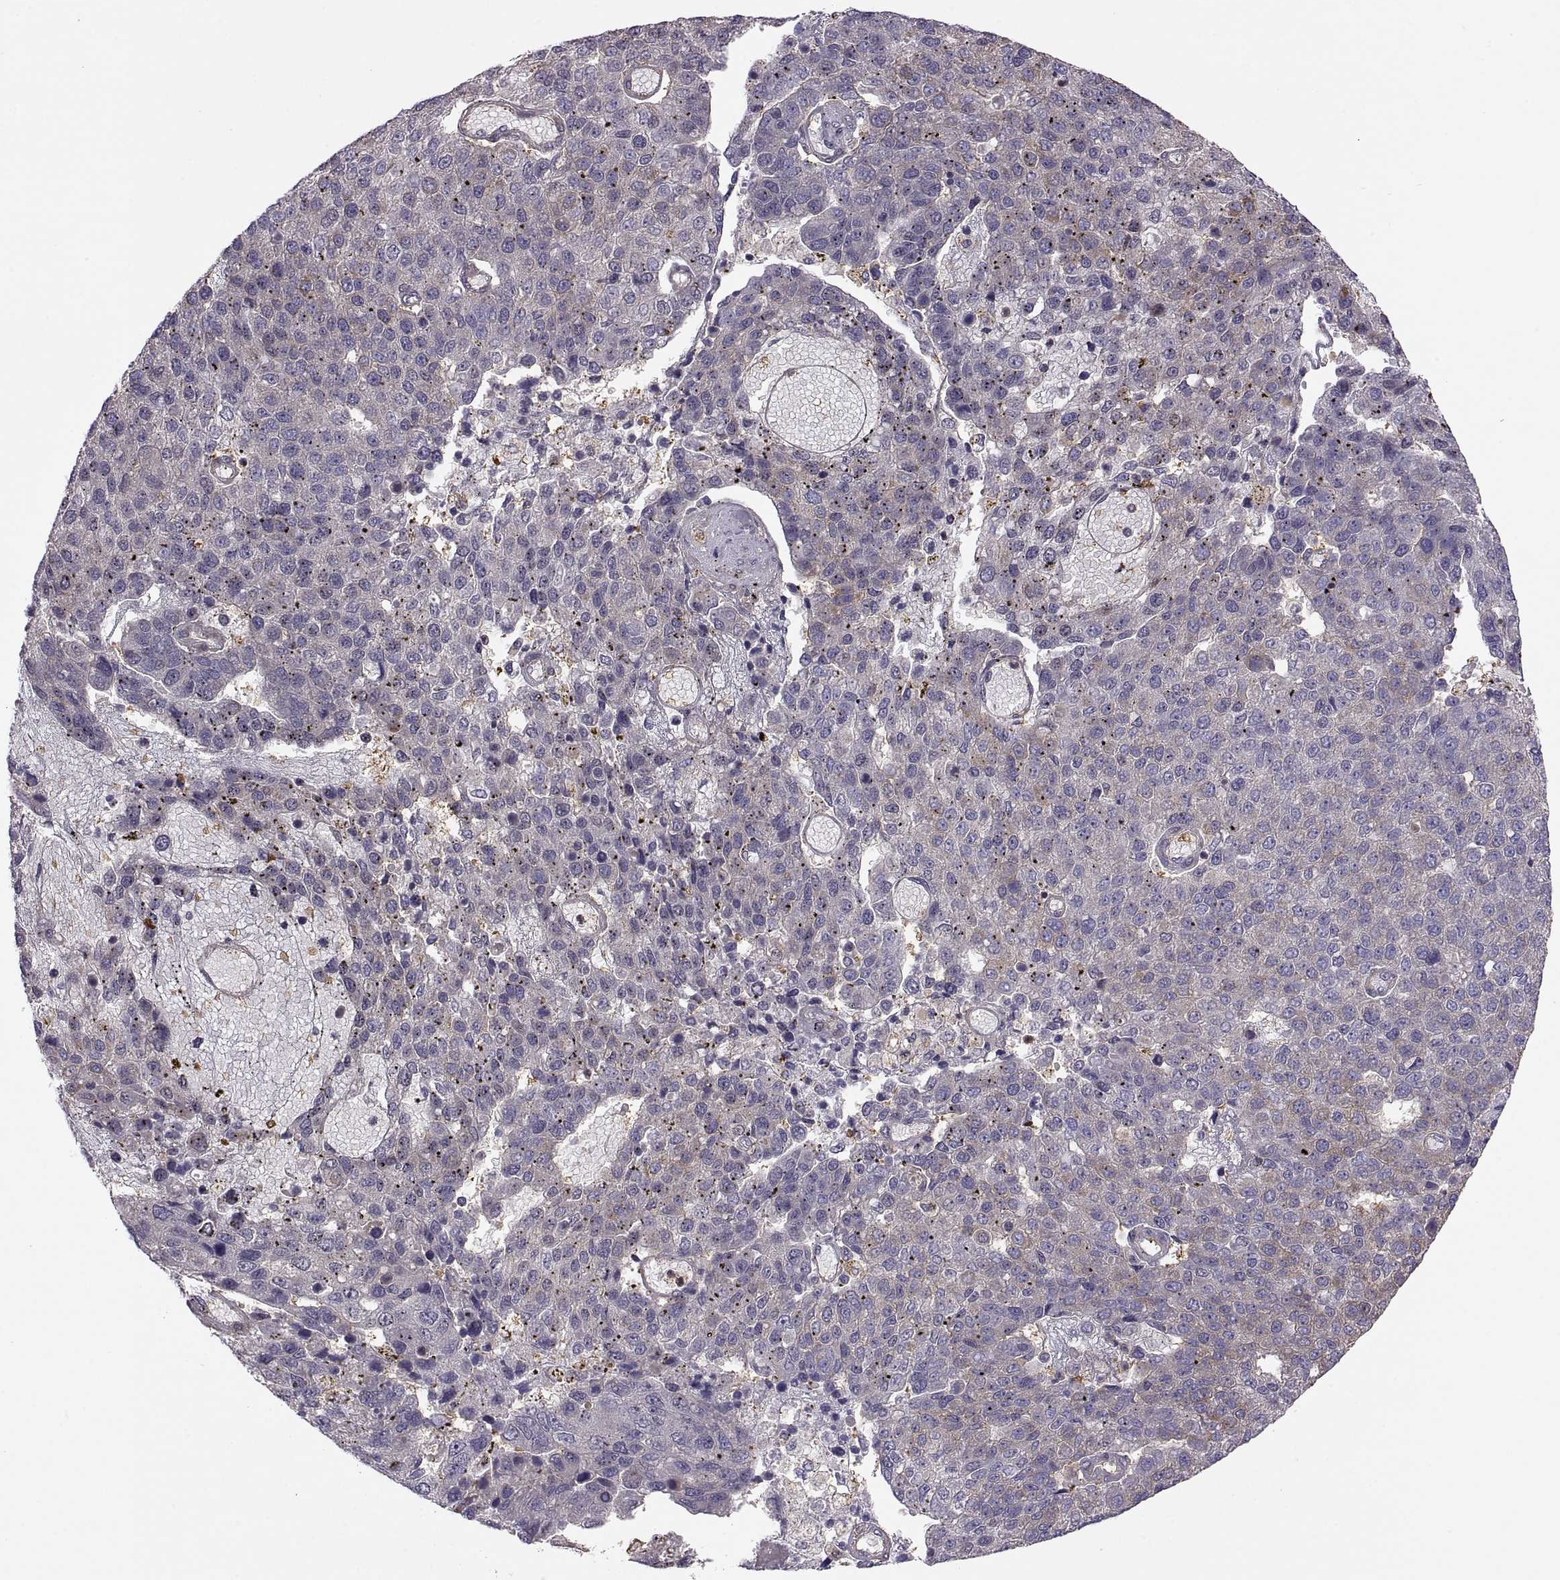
{"staining": {"intensity": "moderate", "quantity": "<25%", "location": "cytoplasmic/membranous"}, "tissue": "pancreatic cancer", "cell_type": "Tumor cells", "image_type": "cancer", "snomed": [{"axis": "morphology", "description": "Adenocarcinoma, NOS"}, {"axis": "topography", "description": "Pancreas"}], "caption": "Pancreatic cancer (adenocarcinoma) stained for a protein (brown) shows moderate cytoplasmic/membranous positive staining in approximately <25% of tumor cells.", "gene": "SPATA32", "patient": {"sex": "female", "age": 61}}